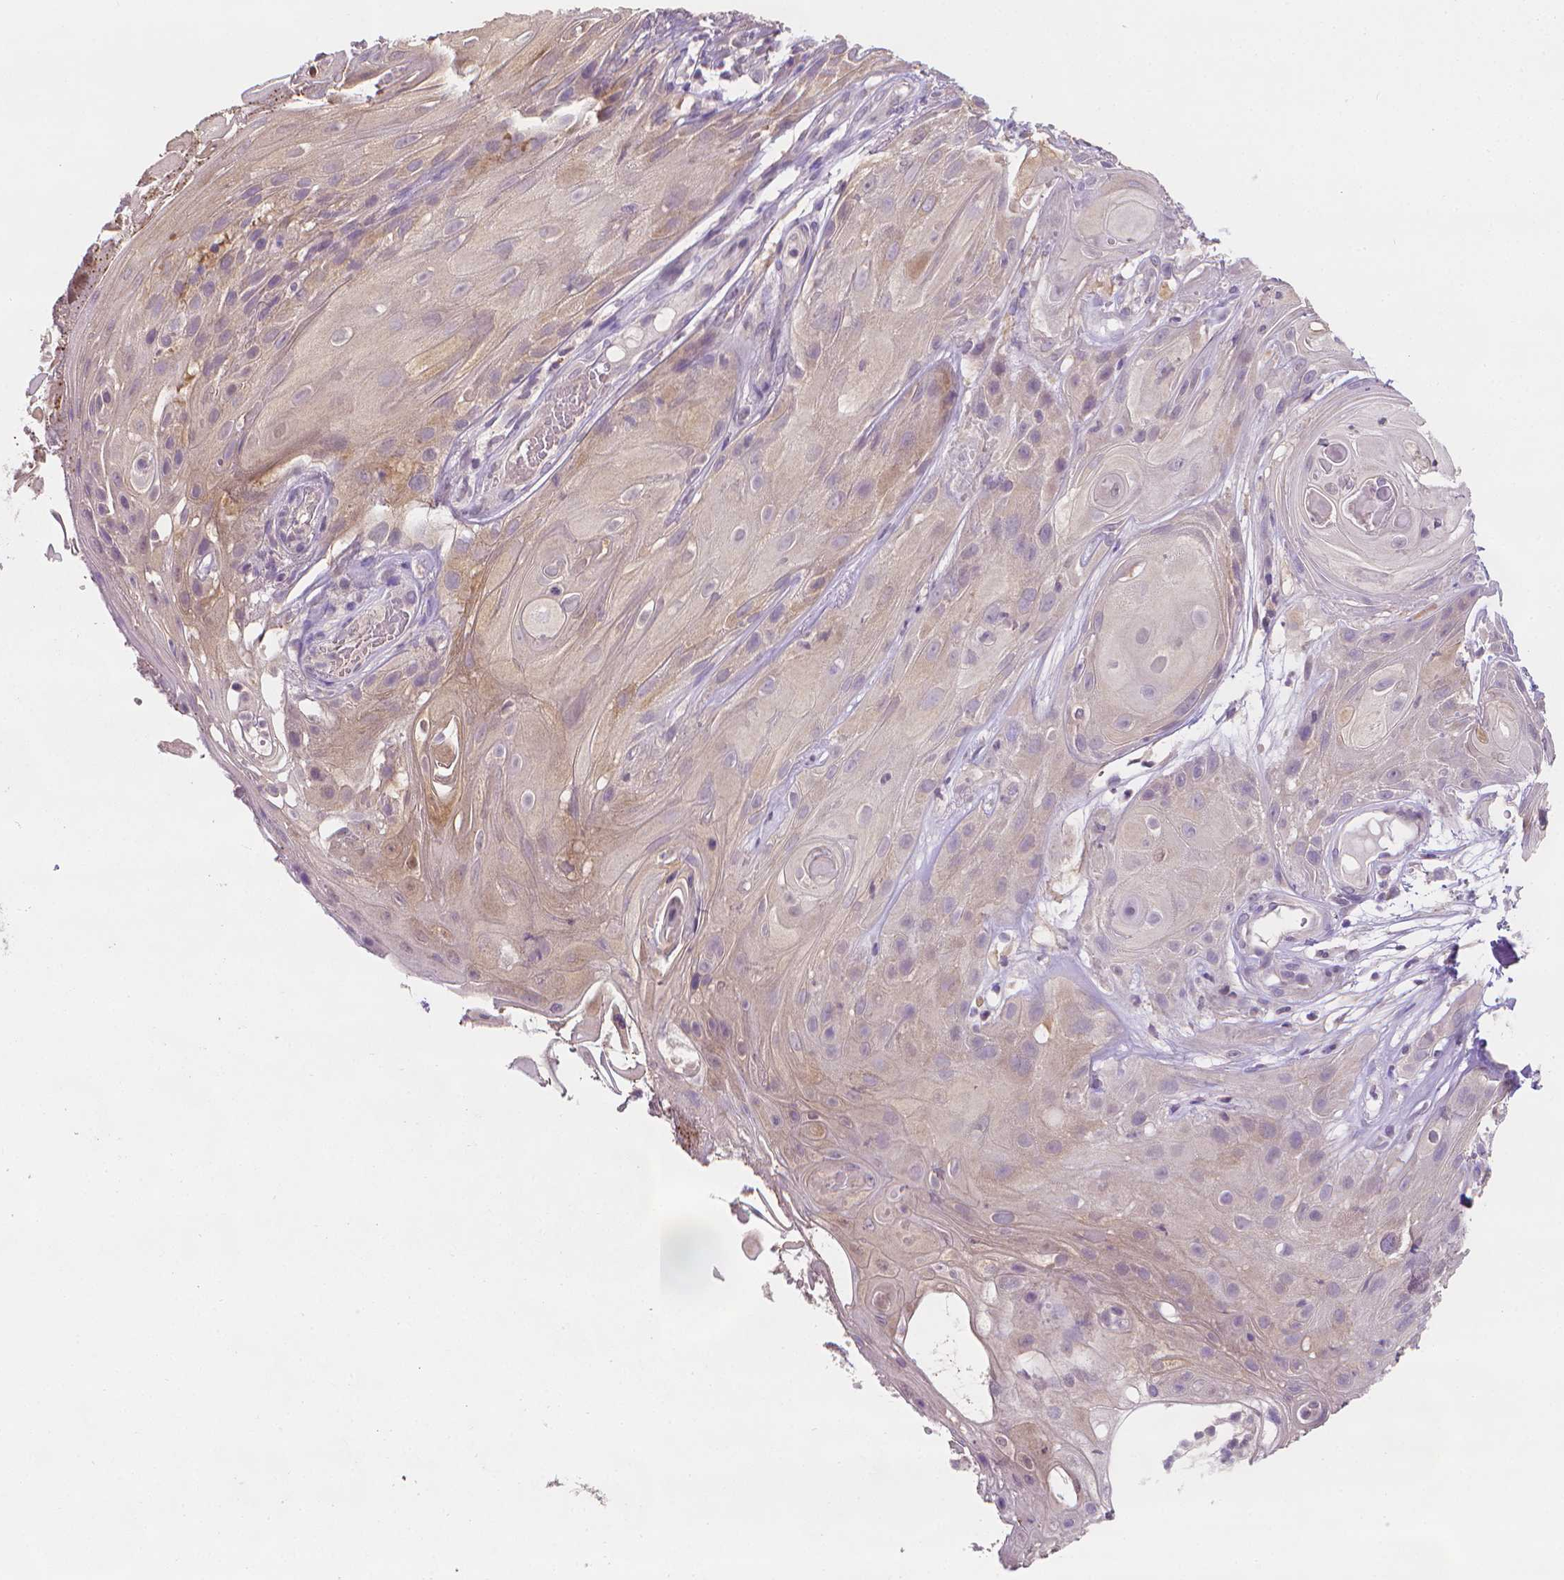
{"staining": {"intensity": "weak", "quantity": "<25%", "location": "cytoplasmic/membranous"}, "tissue": "skin cancer", "cell_type": "Tumor cells", "image_type": "cancer", "snomed": [{"axis": "morphology", "description": "Squamous cell carcinoma, NOS"}, {"axis": "topography", "description": "Skin"}], "caption": "The image exhibits no staining of tumor cells in skin cancer (squamous cell carcinoma).", "gene": "FASN", "patient": {"sex": "male", "age": 62}}